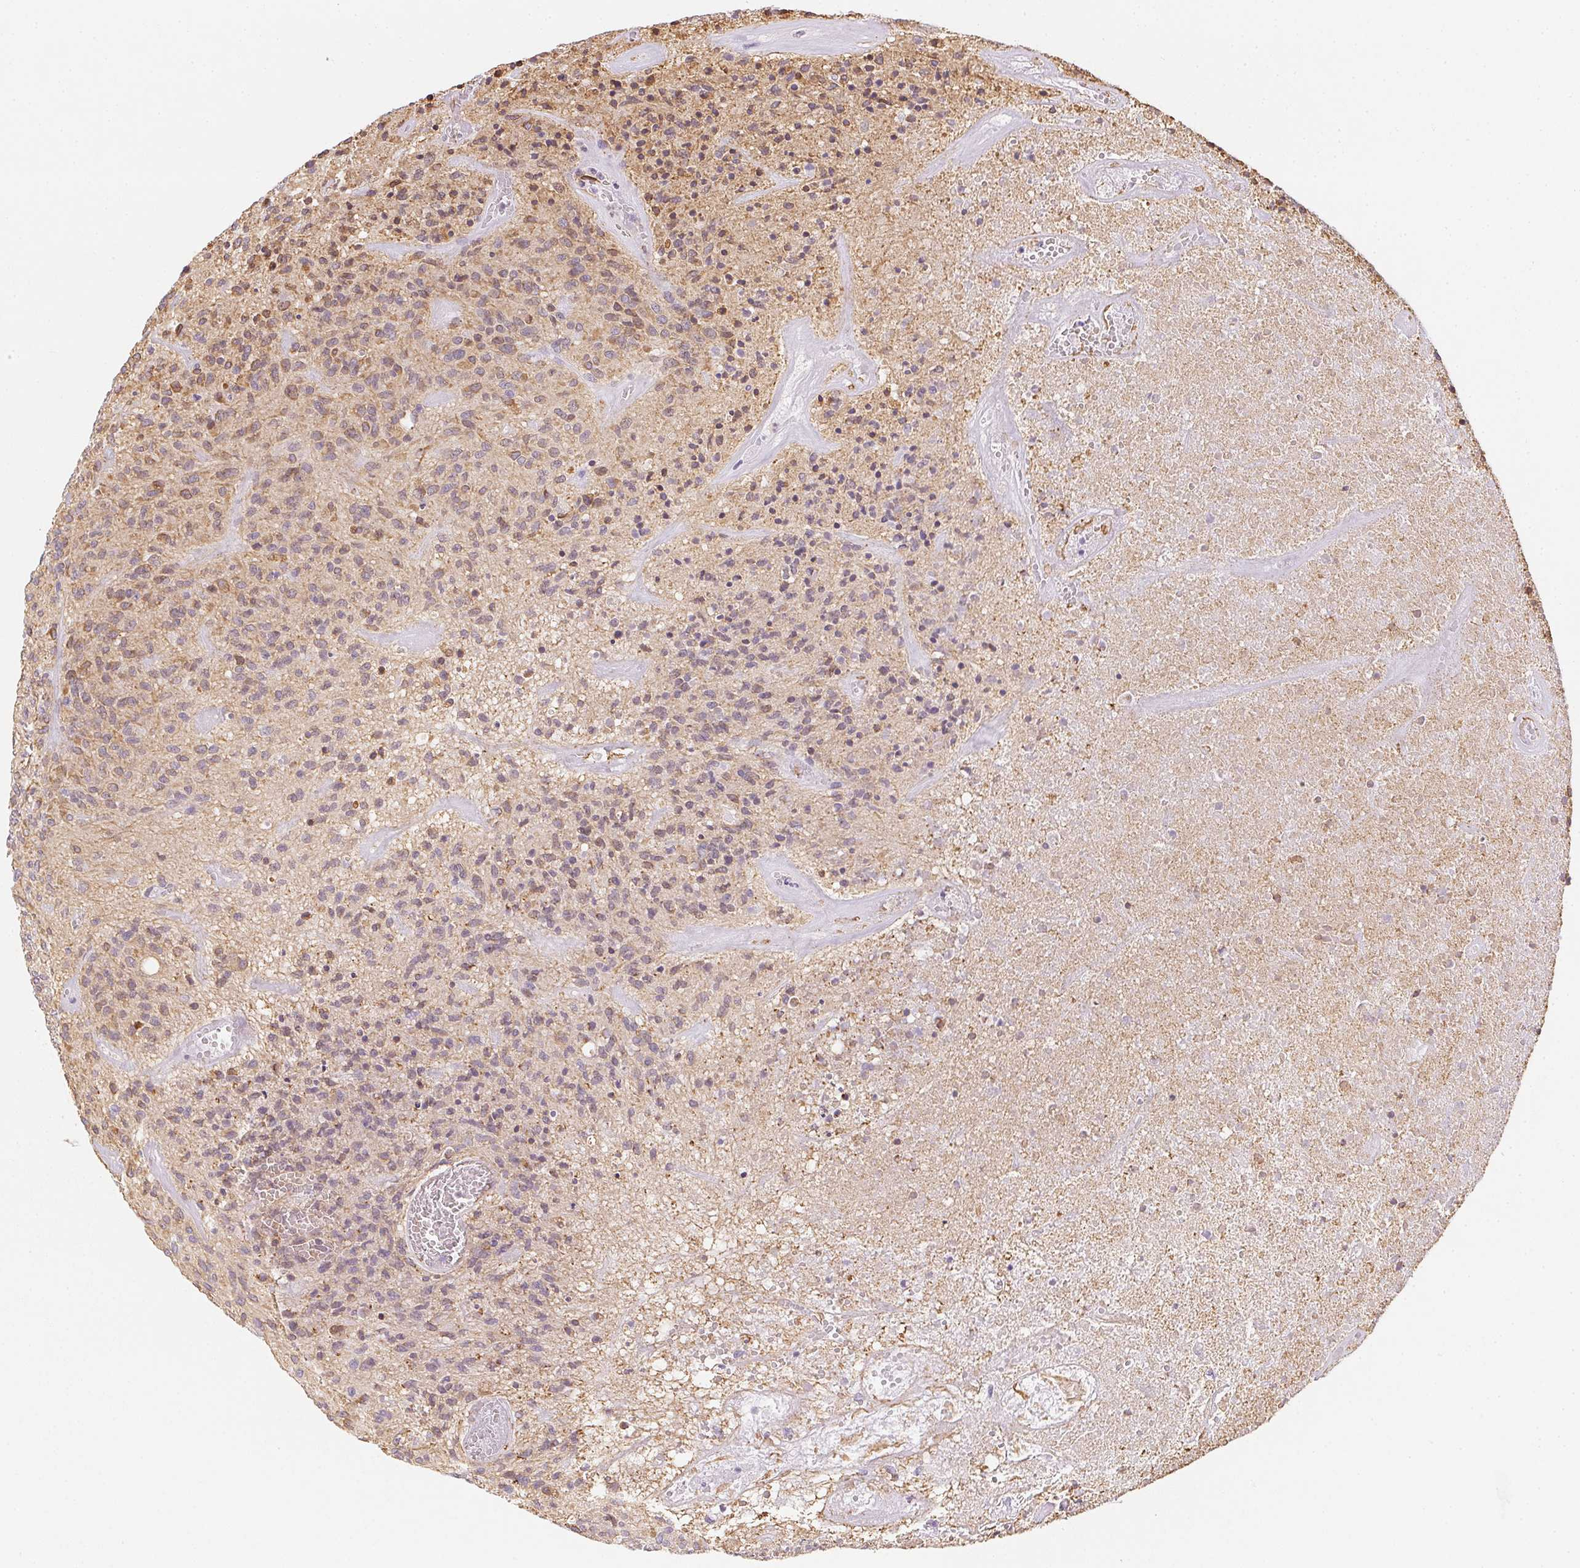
{"staining": {"intensity": "moderate", "quantity": "<25%", "location": "cytoplasmic/membranous"}, "tissue": "glioma", "cell_type": "Tumor cells", "image_type": "cancer", "snomed": [{"axis": "morphology", "description": "Glioma, malignant, High grade"}, {"axis": "topography", "description": "Brain"}], "caption": "Malignant glioma (high-grade) stained with a protein marker demonstrates moderate staining in tumor cells.", "gene": "RSBN1", "patient": {"sex": "male", "age": 76}}